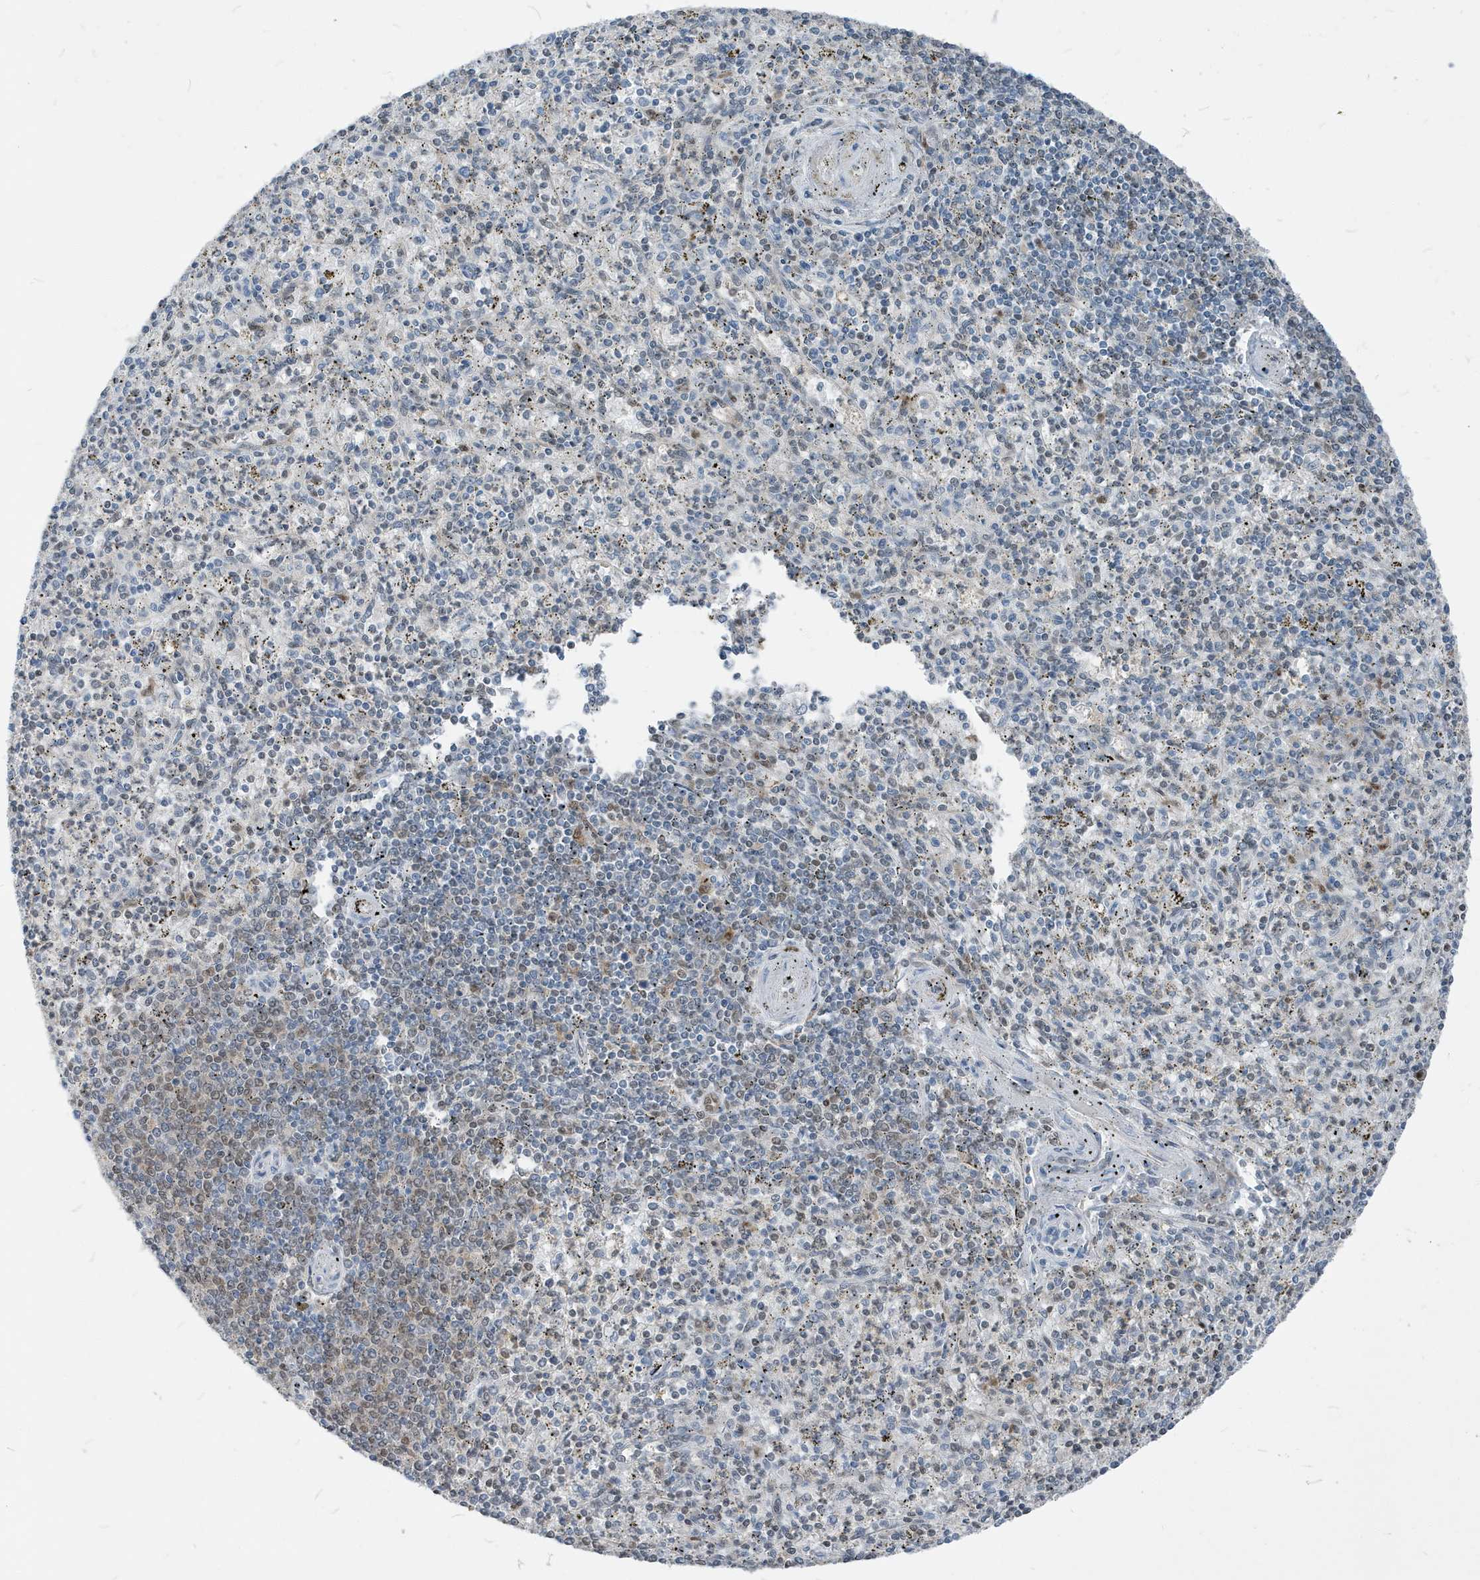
{"staining": {"intensity": "weak", "quantity": "<25%", "location": "nuclear"}, "tissue": "spleen", "cell_type": "Cells in red pulp", "image_type": "normal", "snomed": [{"axis": "morphology", "description": "Normal tissue, NOS"}, {"axis": "topography", "description": "Spleen"}], "caption": "An image of spleen stained for a protein reveals no brown staining in cells in red pulp.", "gene": "NCOA7", "patient": {"sex": "male", "age": 72}}